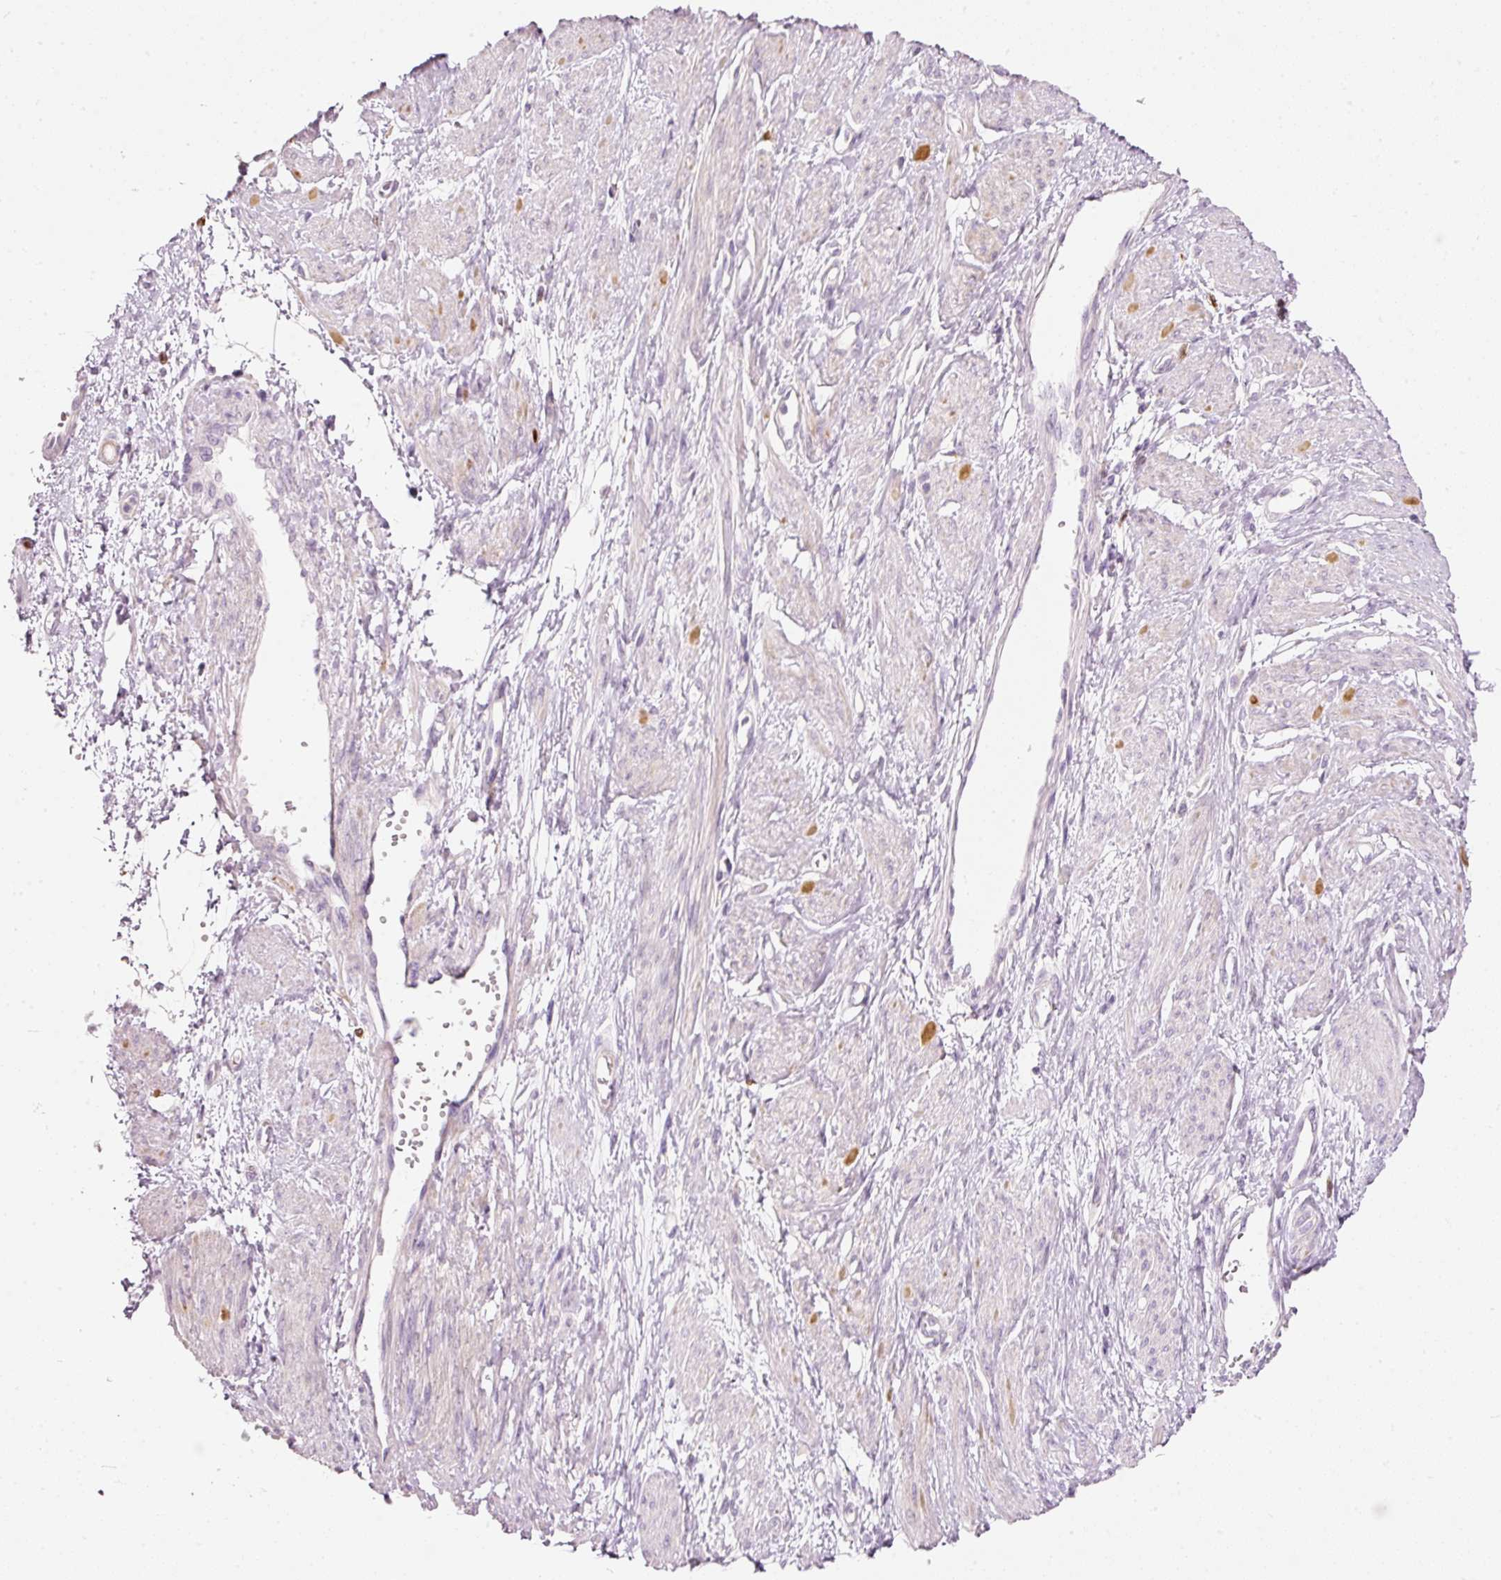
{"staining": {"intensity": "negative", "quantity": "none", "location": "none"}, "tissue": "smooth muscle", "cell_type": "Smooth muscle cells", "image_type": "normal", "snomed": [{"axis": "morphology", "description": "Normal tissue, NOS"}, {"axis": "topography", "description": "Smooth muscle"}, {"axis": "topography", "description": "Uterus"}], "caption": "The image displays no staining of smooth muscle cells in benign smooth muscle.", "gene": "MTHFD2", "patient": {"sex": "female", "age": 39}}